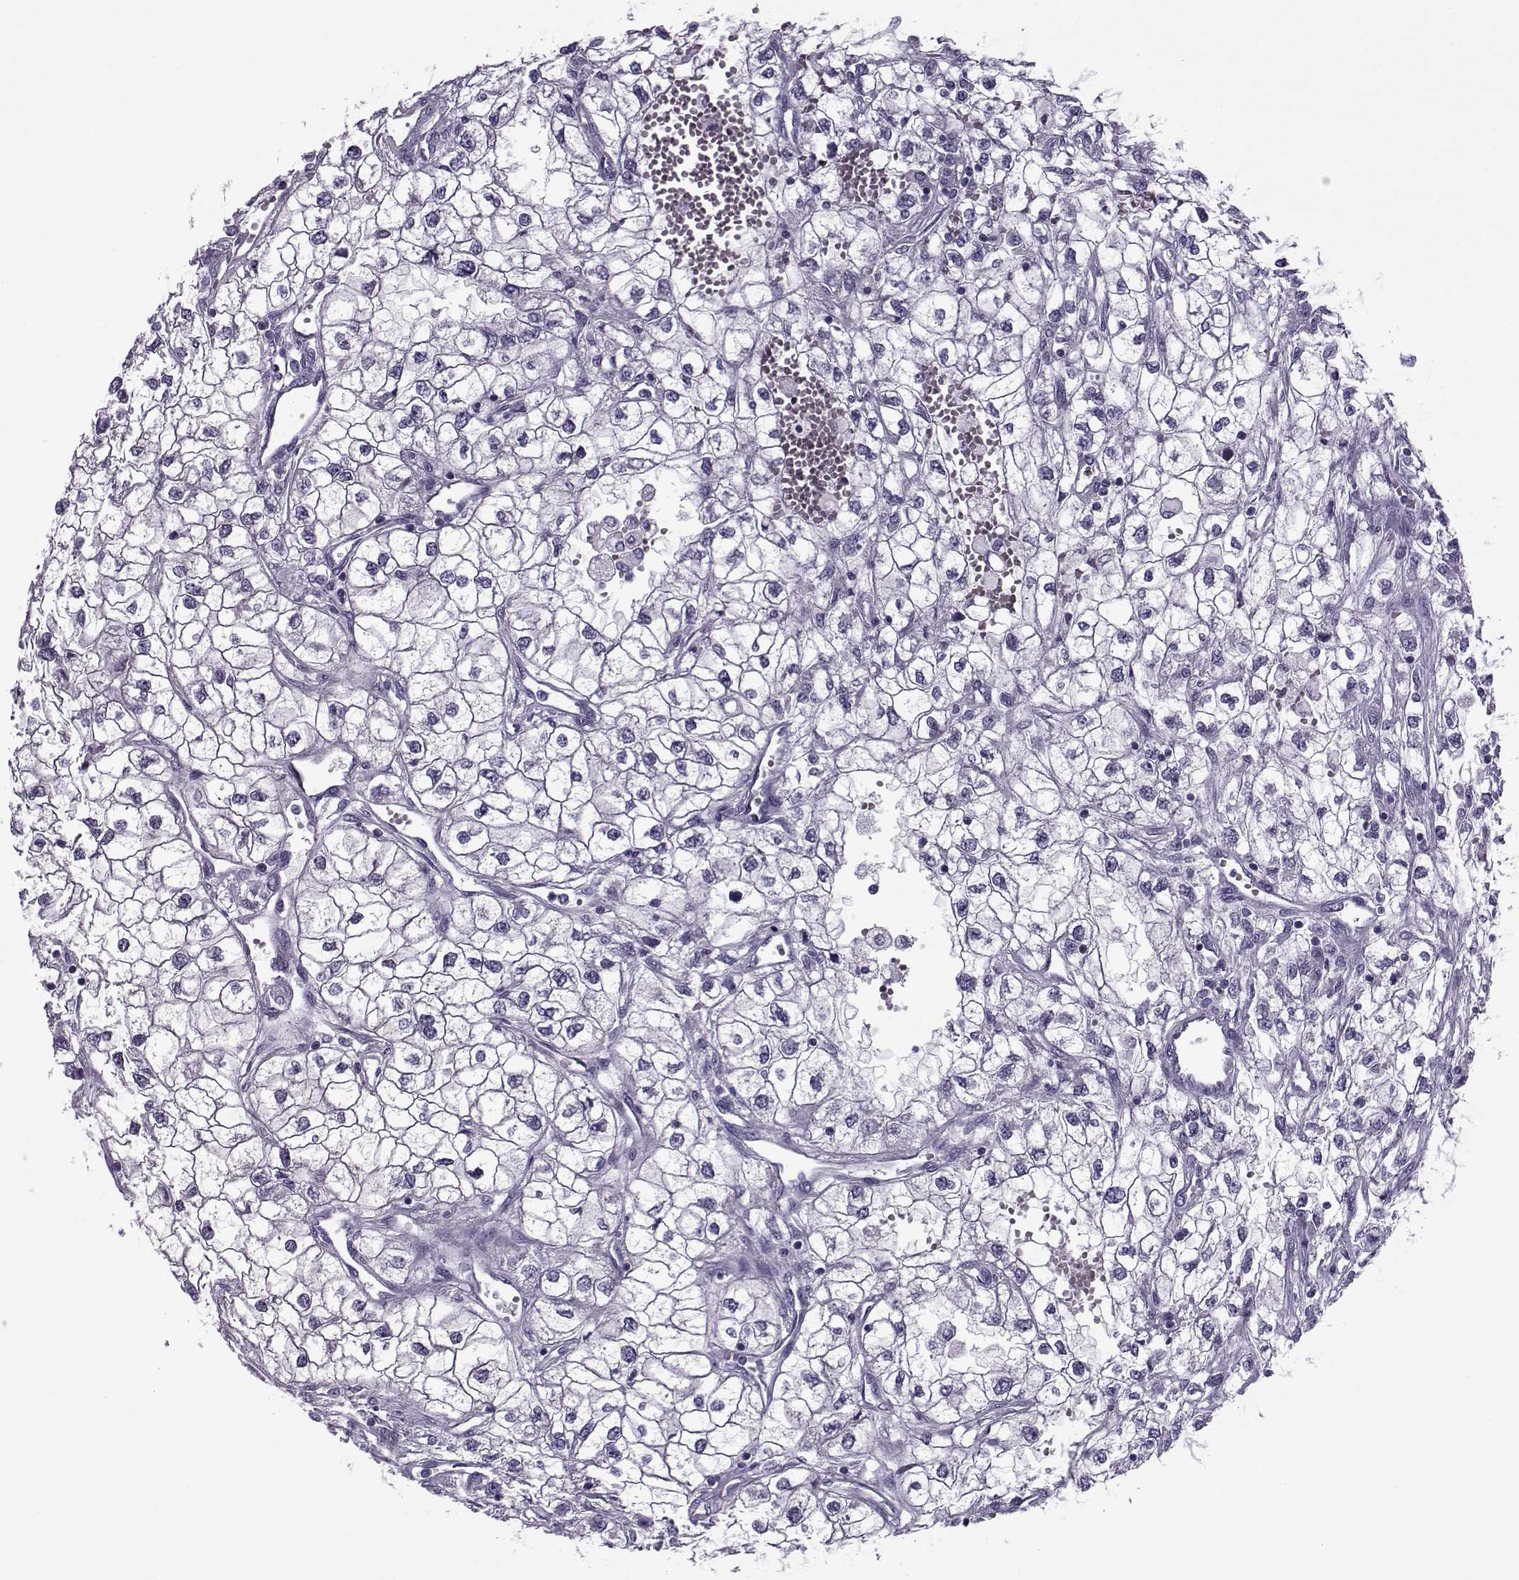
{"staining": {"intensity": "negative", "quantity": "none", "location": "none"}, "tissue": "renal cancer", "cell_type": "Tumor cells", "image_type": "cancer", "snomed": [{"axis": "morphology", "description": "Adenocarcinoma, NOS"}, {"axis": "topography", "description": "Kidney"}], "caption": "Renal adenocarcinoma was stained to show a protein in brown. There is no significant staining in tumor cells. (DAB immunohistochemistry with hematoxylin counter stain).", "gene": "OIP5", "patient": {"sex": "male", "age": 59}}